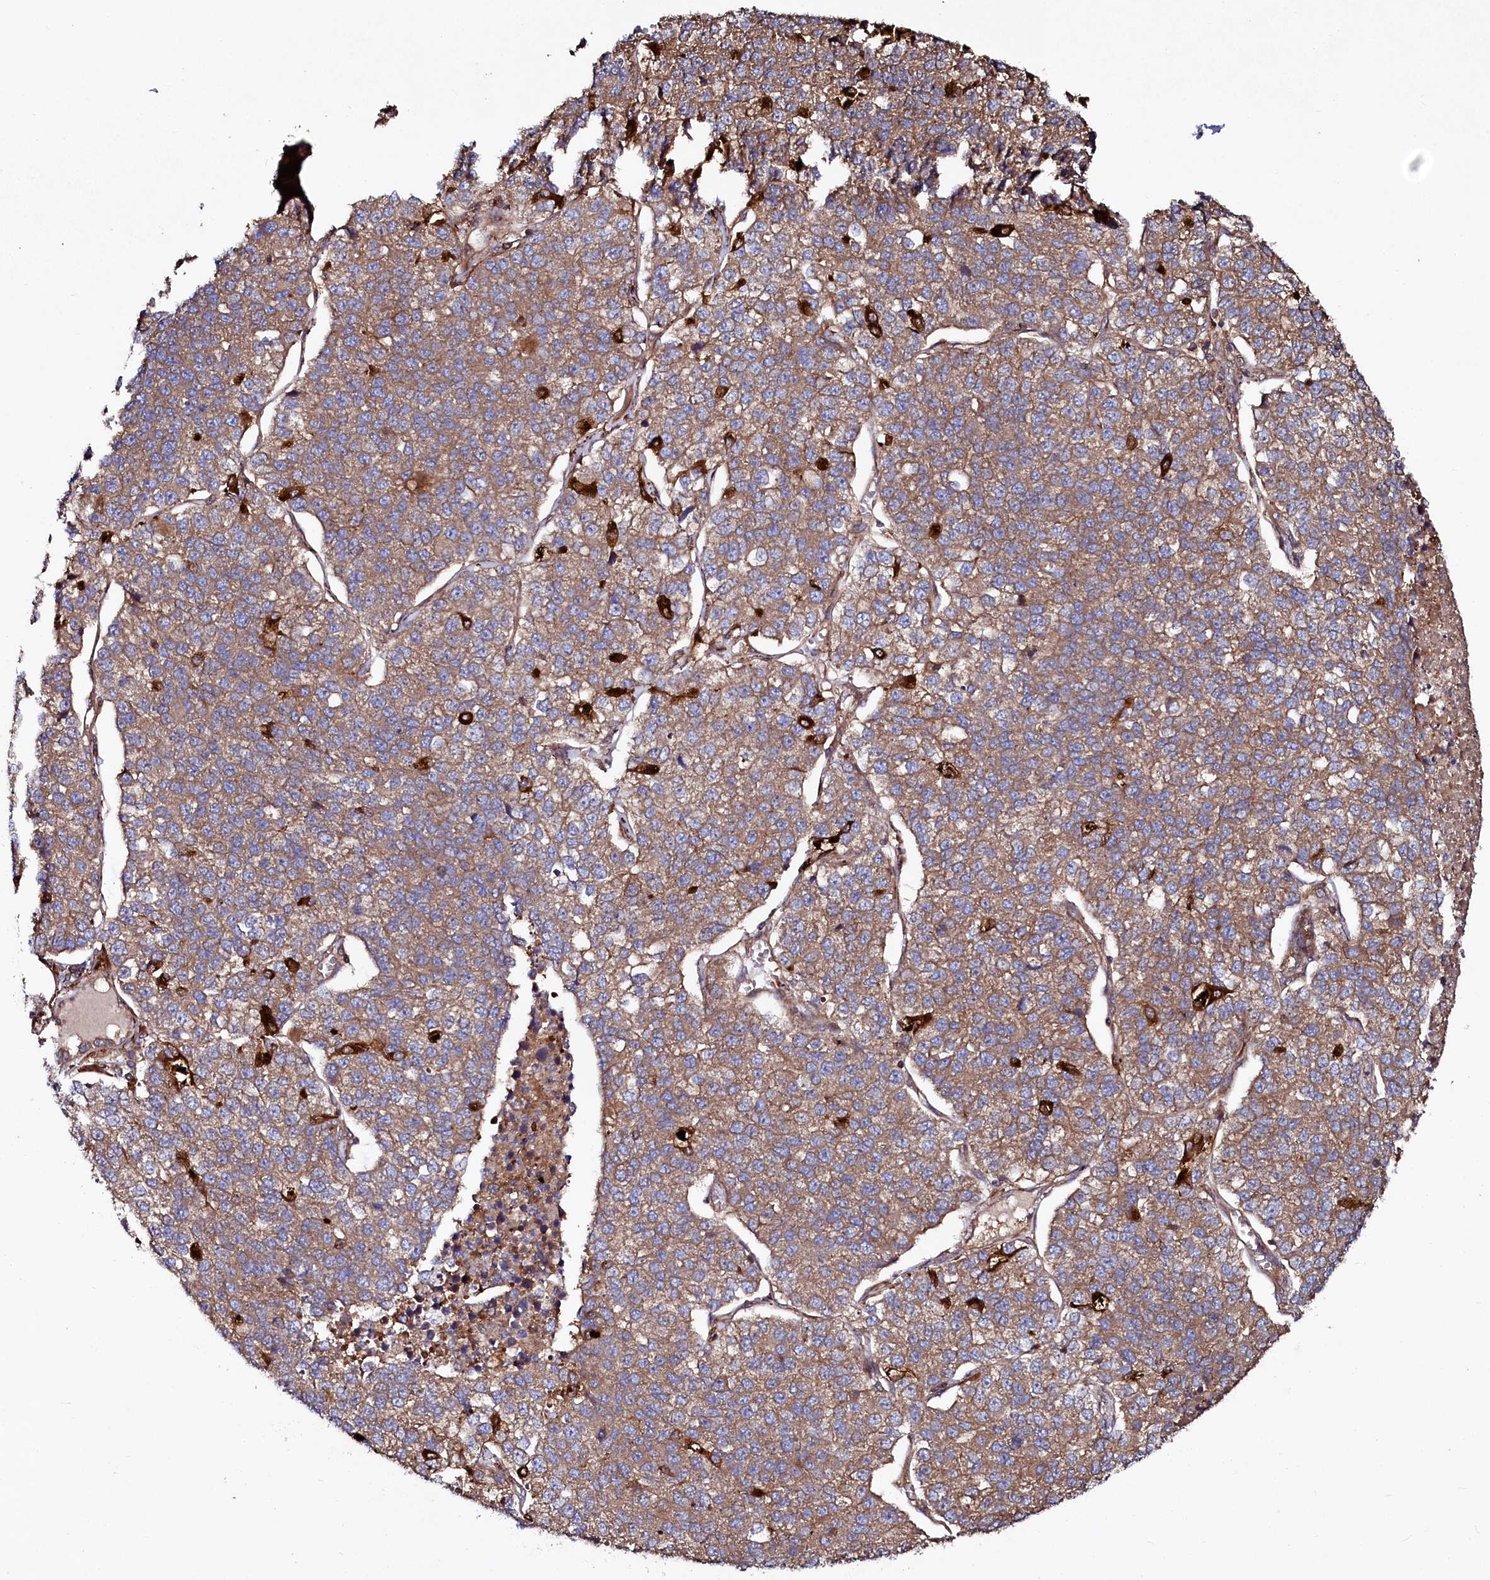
{"staining": {"intensity": "moderate", "quantity": ">75%", "location": "cytoplasmic/membranous"}, "tissue": "lung cancer", "cell_type": "Tumor cells", "image_type": "cancer", "snomed": [{"axis": "morphology", "description": "Adenocarcinoma, NOS"}, {"axis": "topography", "description": "Lung"}], "caption": "Lung cancer (adenocarcinoma) stained for a protein (brown) displays moderate cytoplasmic/membranous positive staining in about >75% of tumor cells.", "gene": "USPL1", "patient": {"sex": "male", "age": 49}}